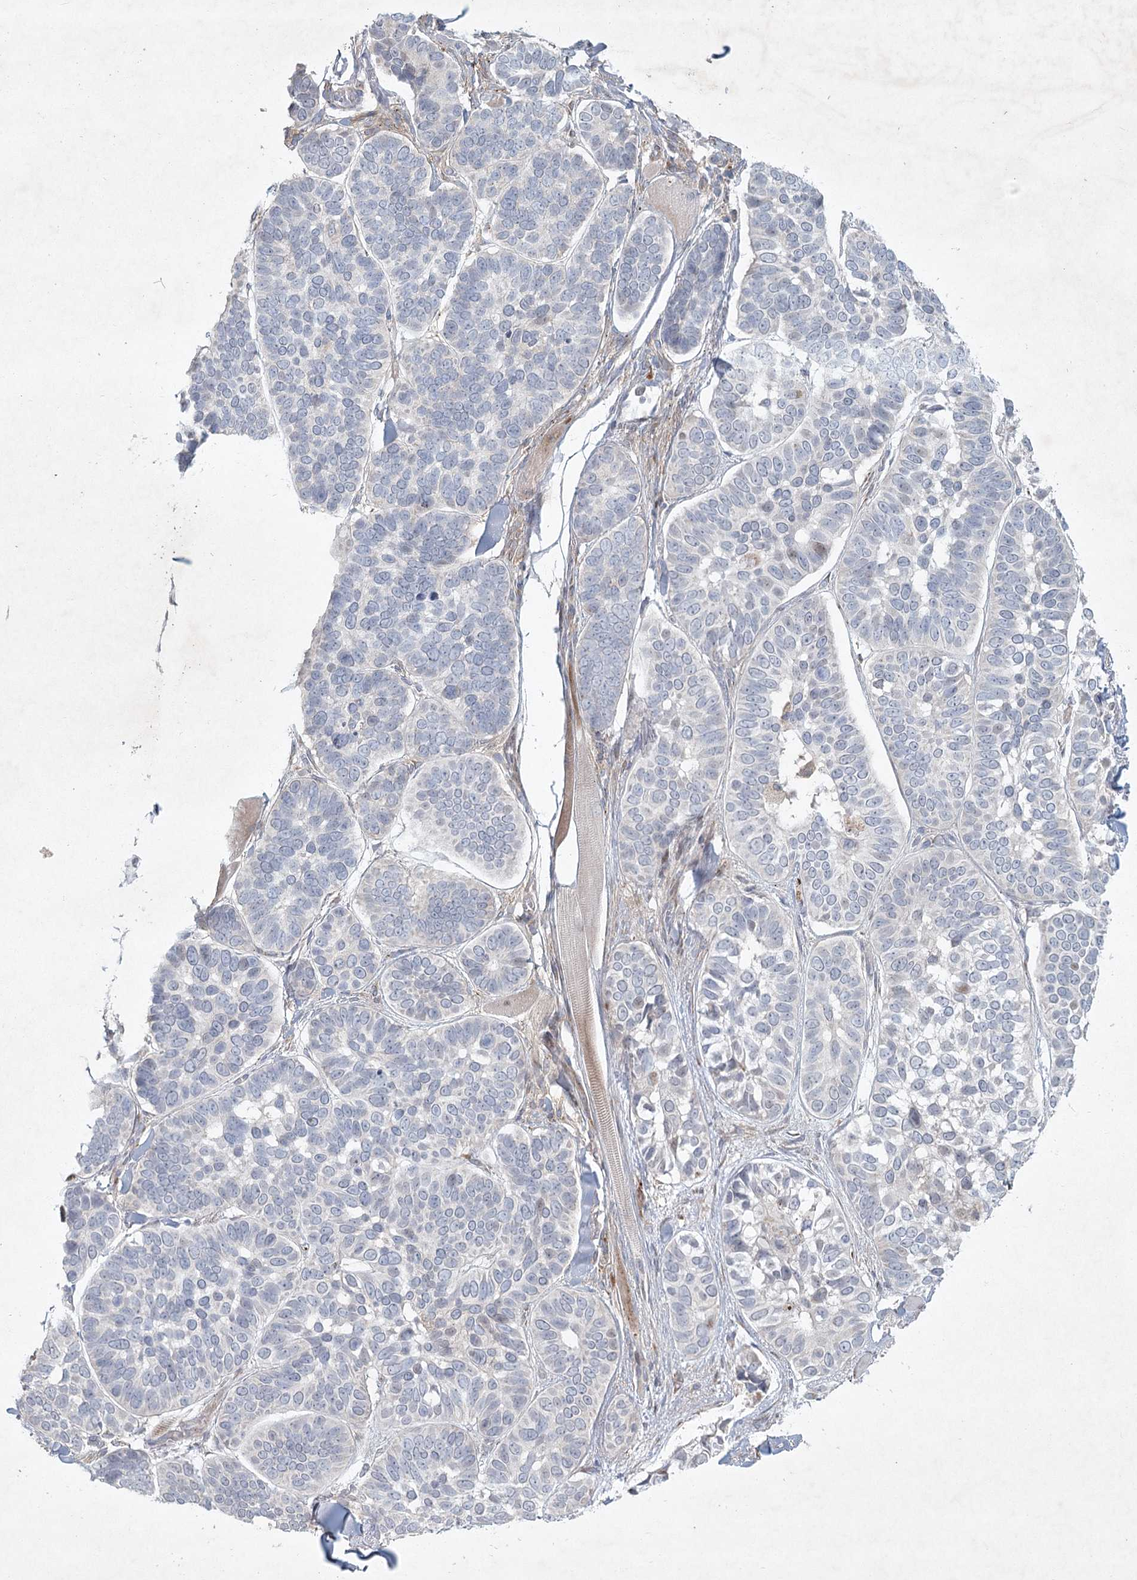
{"staining": {"intensity": "negative", "quantity": "none", "location": "none"}, "tissue": "skin cancer", "cell_type": "Tumor cells", "image_type": "cancer", "snomed": [{"axis": "morphology", "description": "Basal cell carcinoma"}, {"axis": "topography", "description": "Skin"}], "caption": "Immunohistochemical staining of human skin basal cell carcinoma shows no significant expression in tumor cells.", "gene": "FAM110C", "patient": {"sex": "male", "age": 62}}